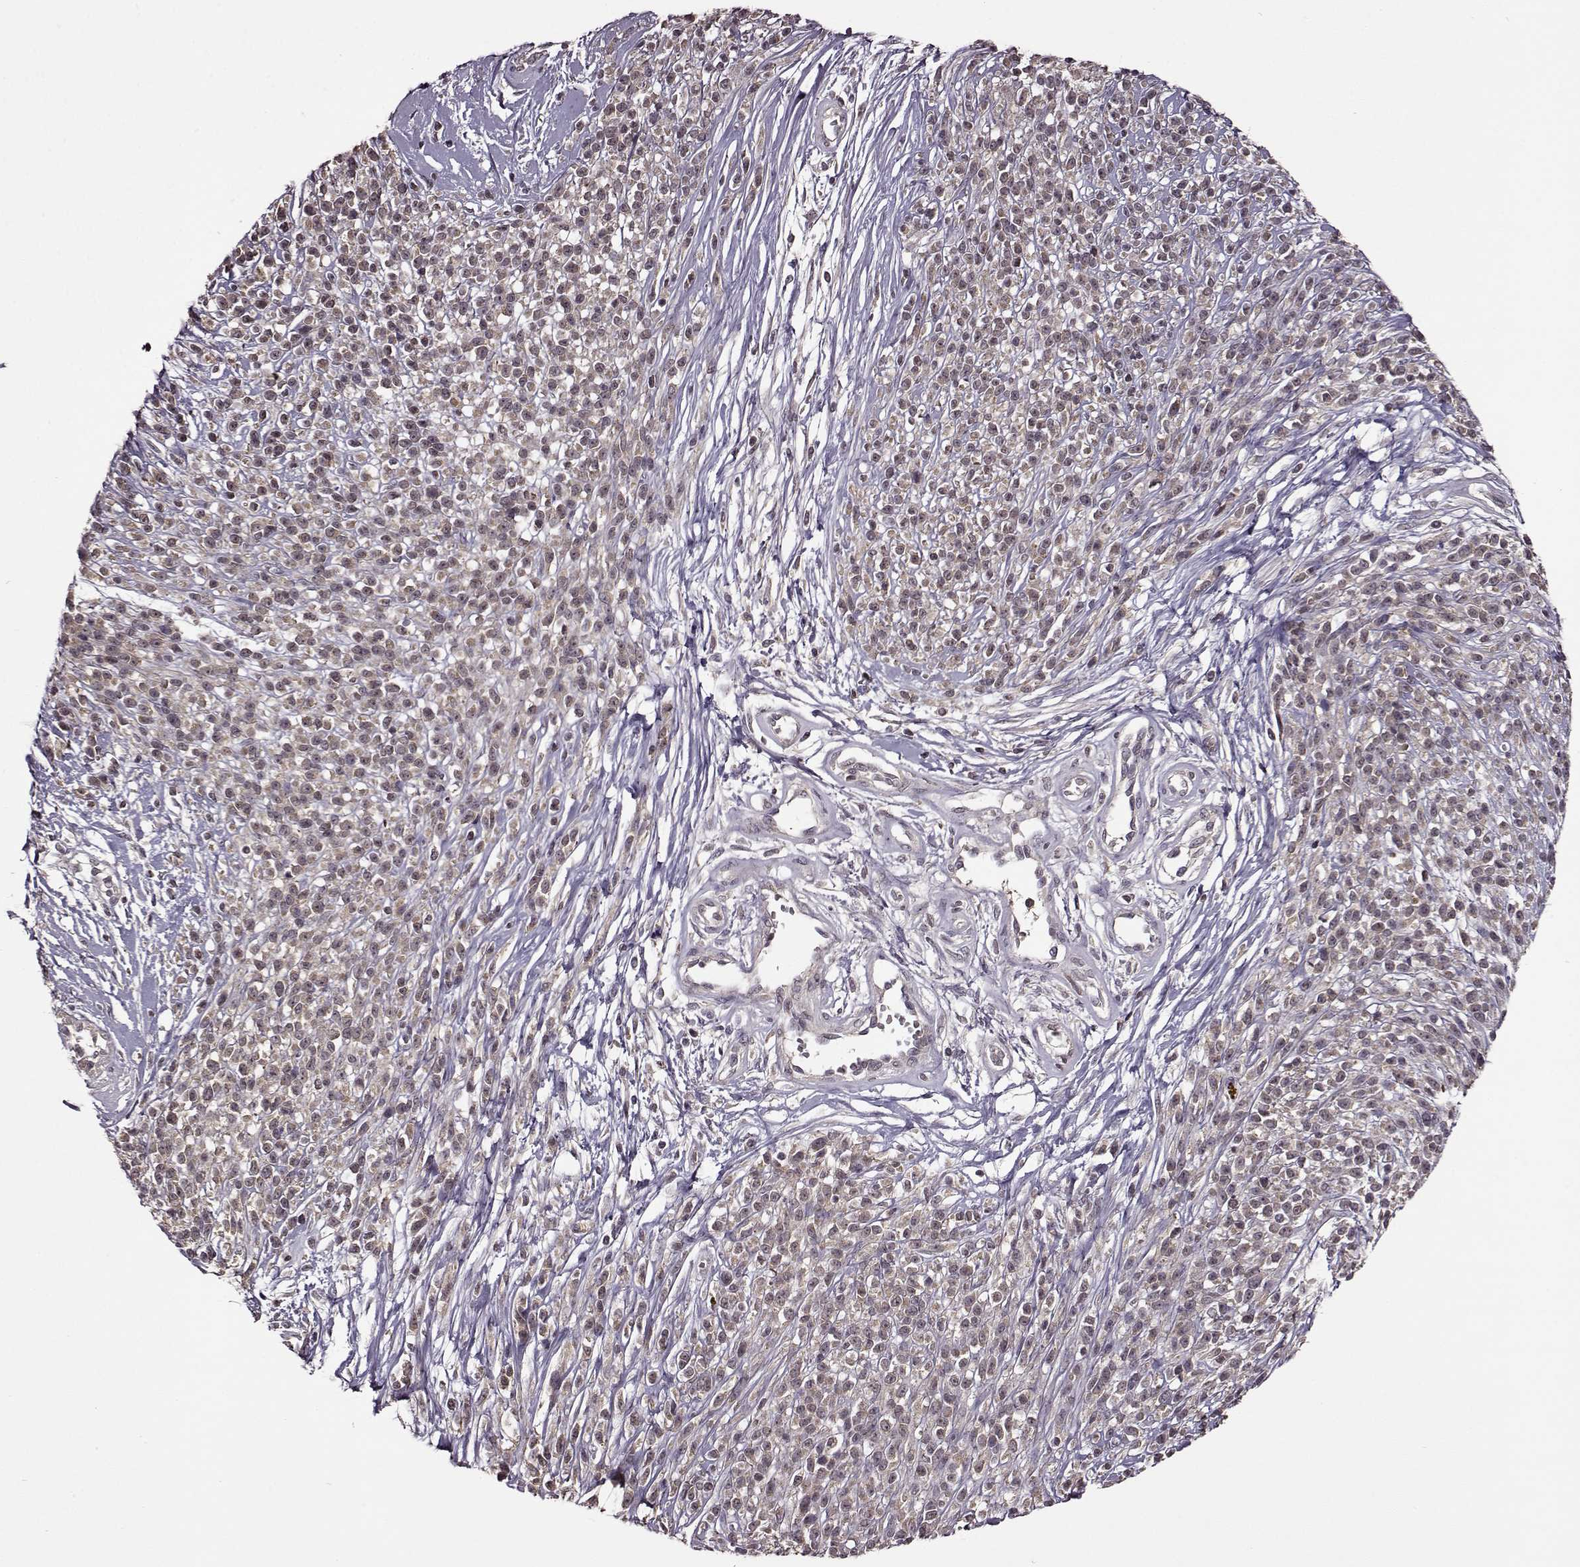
{"staining": {"intensity": "weak", "quantity": "25%-75%", "location": "cytoplasmic/membranous"}, "tissue": "melanoma", "cell_type": "Tumor cells", "image_type": "cancer", "snomed": [{"axis": "morphology", "description": "Malignant melanoma, NOS"}, {"axis": "topography", "description": "Skin"}, {"axis": "topography", "description": "Skin of trunk"}], "caption": "Malignant melanoma stained with DAB (3,3'-diaminobenzidine) immunohistochemistry (IHC) displays low levels of weak cytoplasmic/membranous staining in approximately 25%-75% of tumor cells.", "gene": "MAIP1", "patient": {"sex": "male", "age": 74}}